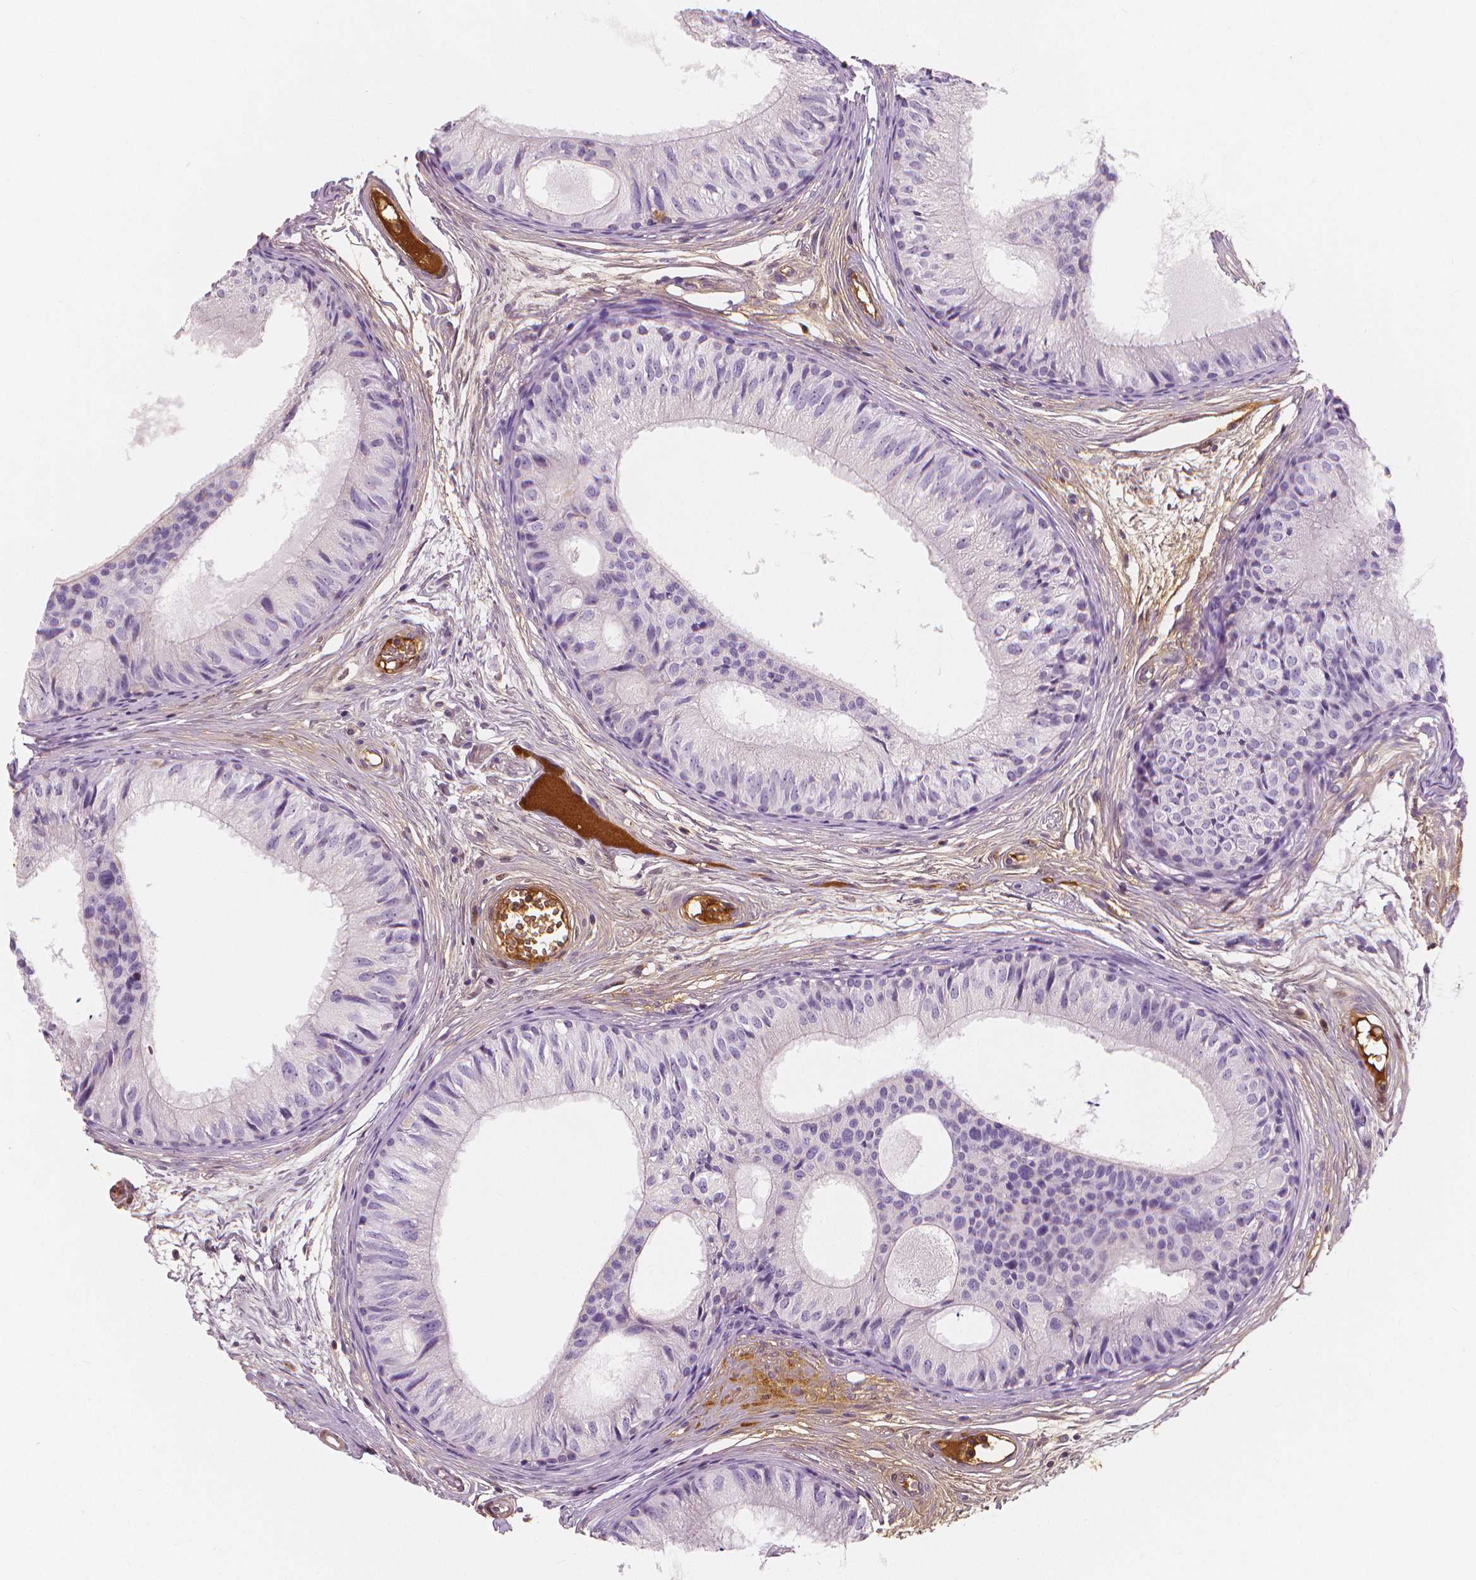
{"staining": {"intensity": "moderate", "quantity": "<25%", "location": "cytoplasmic/membranous"}, "tissue": "epididymis", "cell_type": "Glandular cells", "image_type": "normal", "snomed": [{"axis": "morphology", "description": "Normal tissue, NOS"}, {"axis": "topography", "description": "Epididymis"}], "caption": "Protein staining of normal epididymis shows moderate cytoplasmic/membranous positivity in about <25% of glandular cells. Using DAB (3,3'-diaminobenzidine) (brown) and hematoxylin (blue) stains, captured at high magnification using brightfield microscopy.", "gene": "APOA4", "patient": {"sex": "male", "age": 25}}